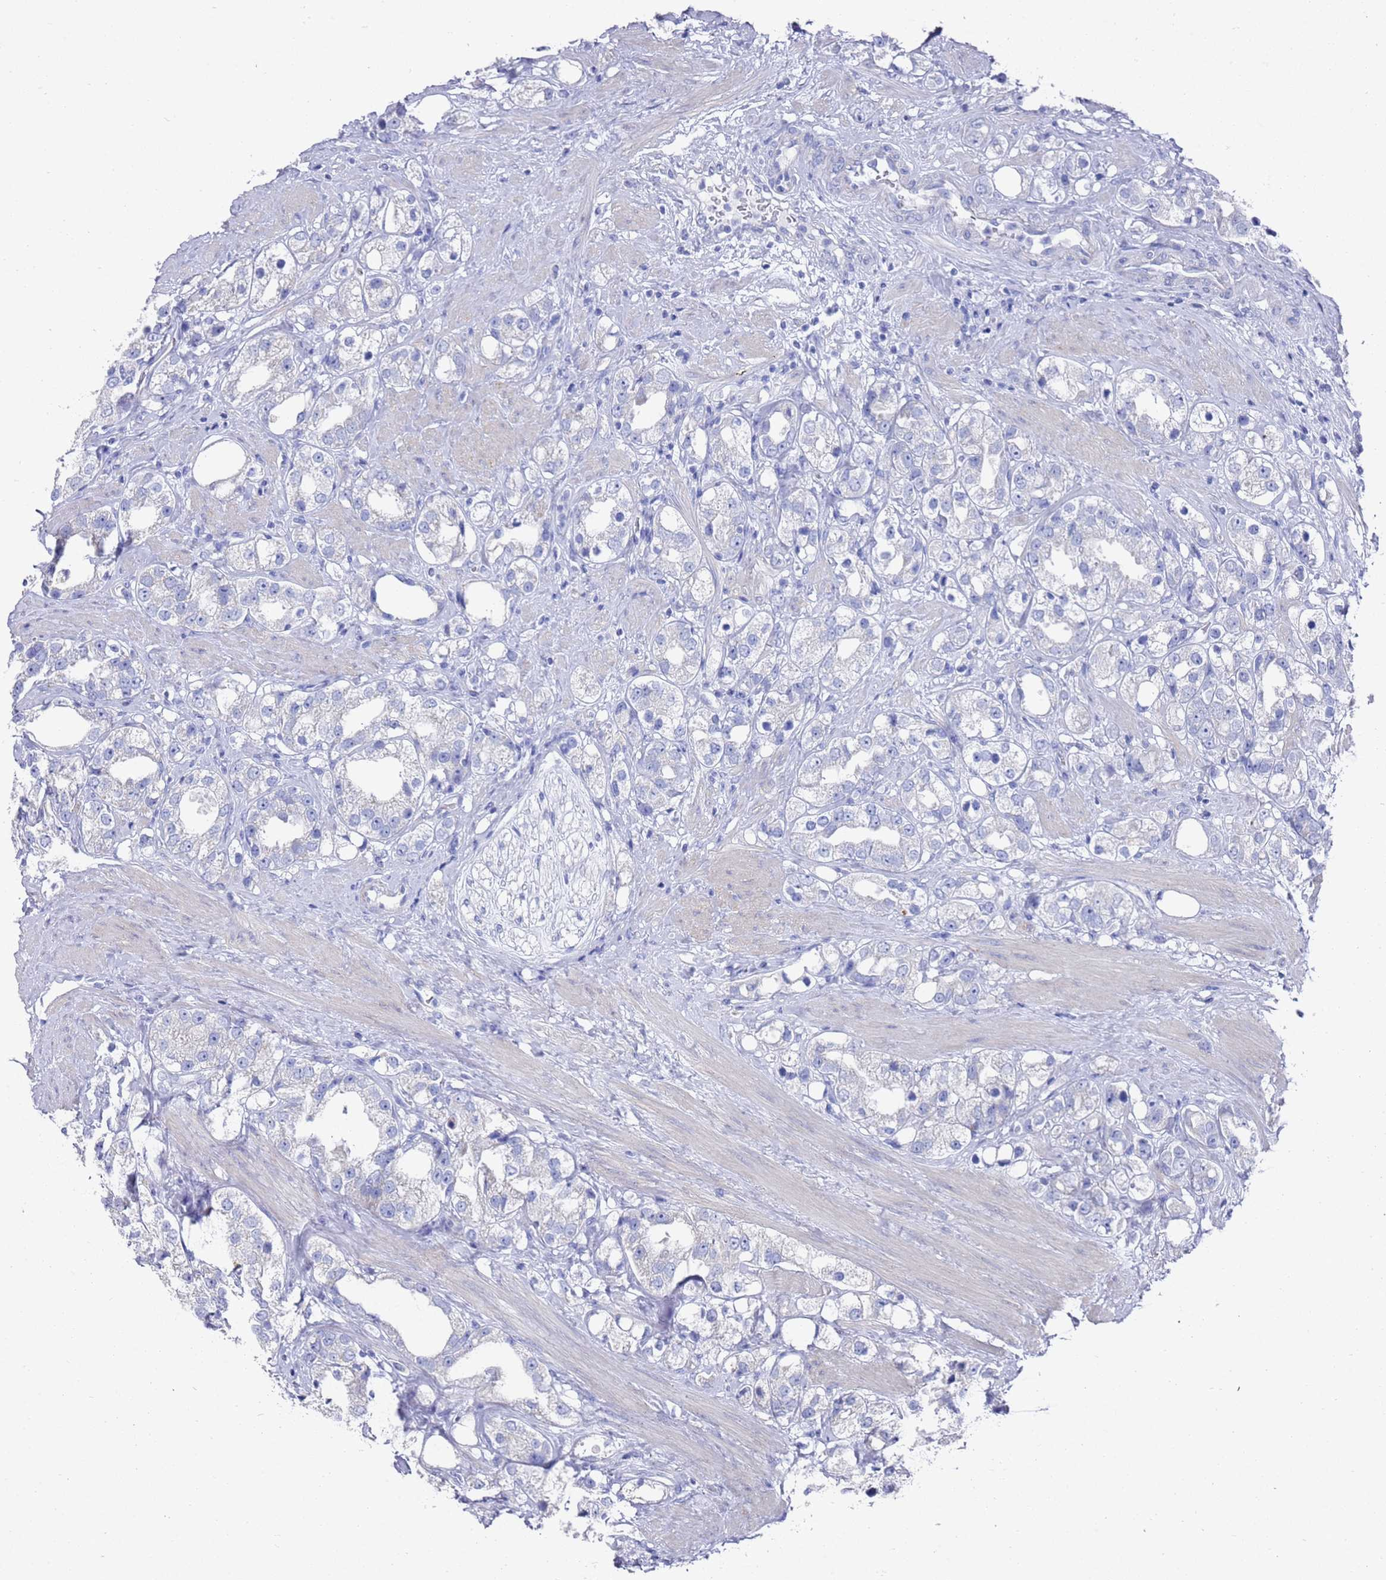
{"staining": {"intensity": "negative", "quantity": "none", "location": "none"}, "tissue": "prostate cancer", "cell_type": "Tumor cells", "image_type": "cancer", "snomed": [{"axis": "morphology", "description": "Adenocarcinoma, NOS"}, {"axis": "topography", "description": "Prostate"}], "caption": "Protein analysis of prostate cancer shows no significant expression in tumor cells.", "gene": "SCAPER", "patient": {"sex": "male", "age": 79}}